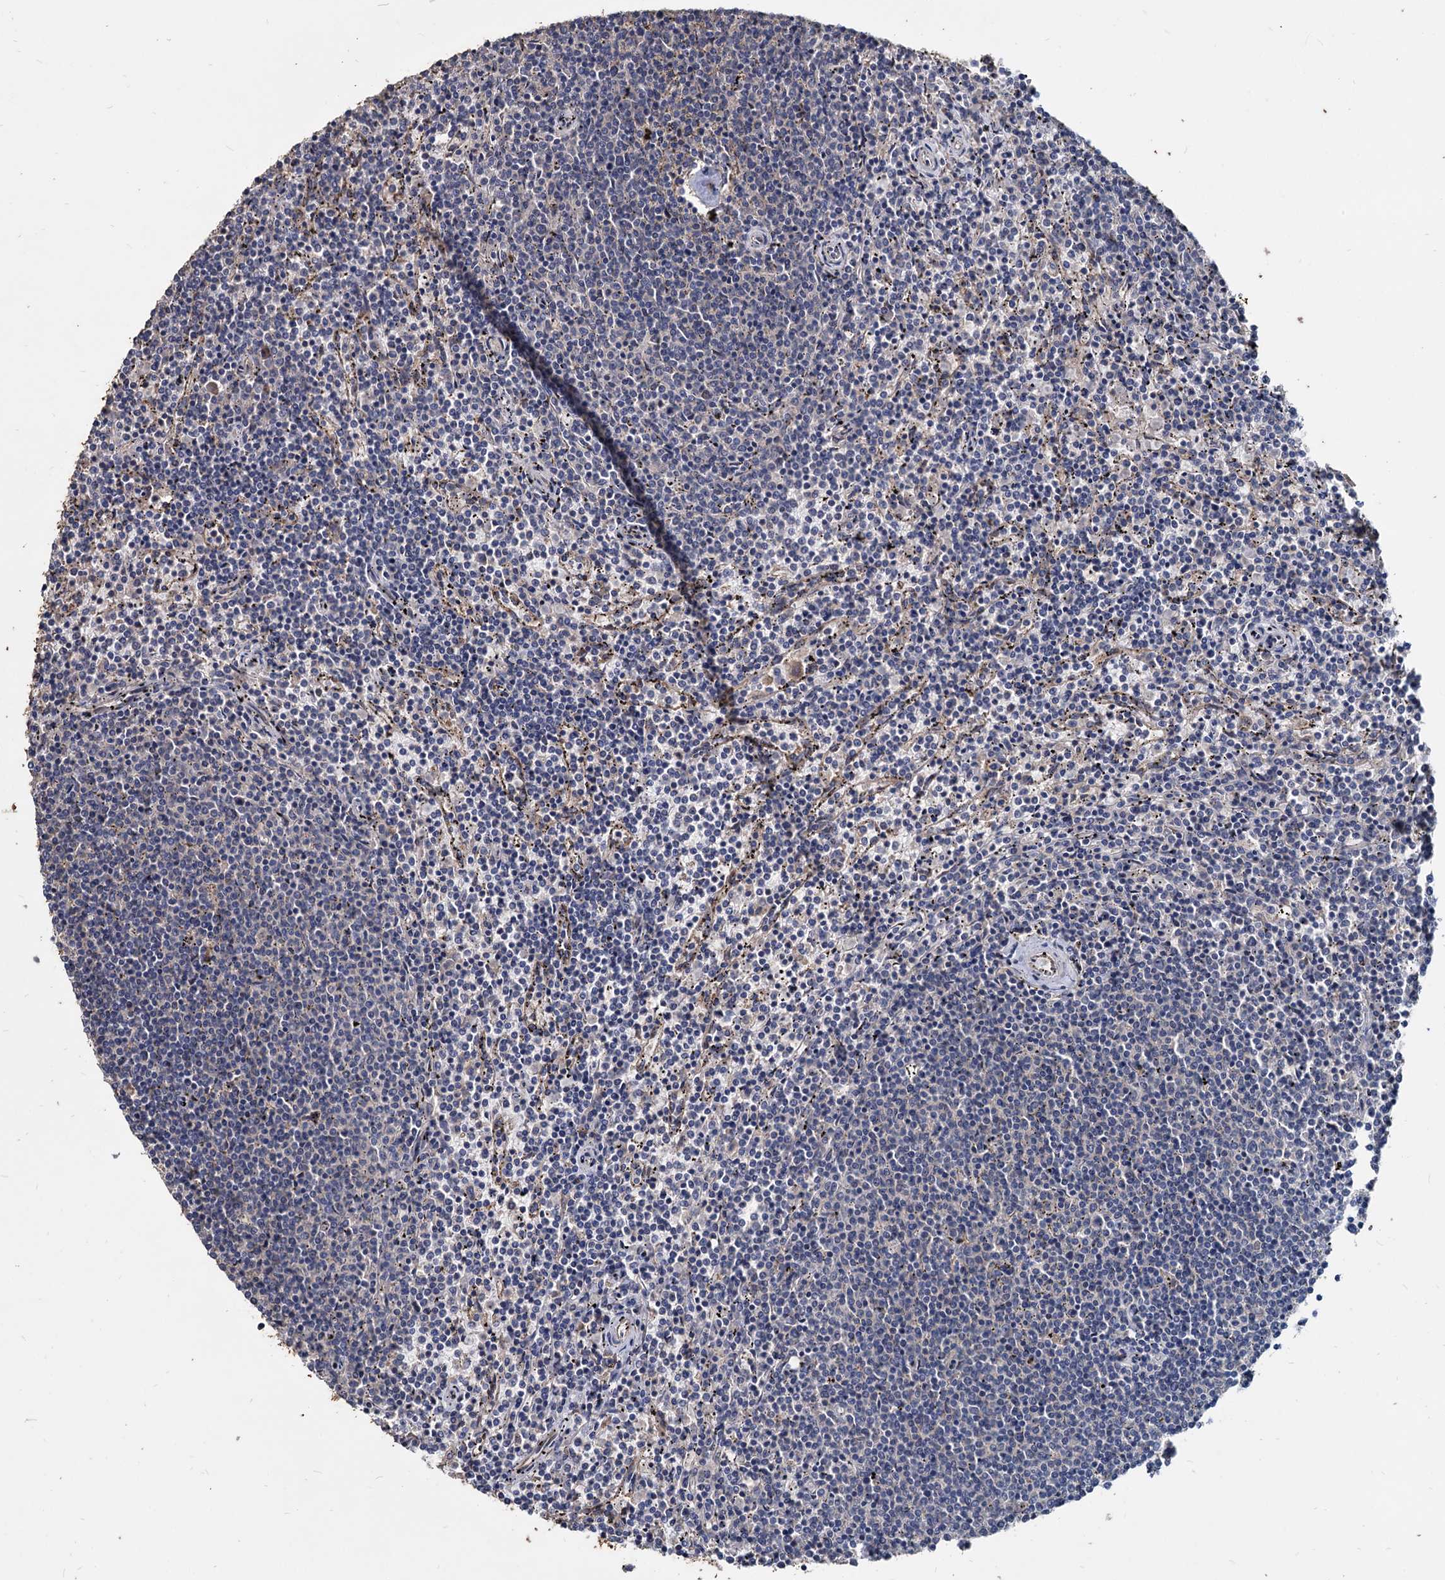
{"staining": {"intensity": "negative", "quantity": "none", "location": "none"}, "tissue": "lymphoma", "cell_type": "Tumor cells", "image_type": "cancer", "snomed": [{"axis": "morphology", "description": "Malignant lymphoma, non-Hodgkin's type, Low grade"}, {"axis": "topography", "description": "Spleen"}], "caption": "Tumor cells are negative for protein expression in human lymphoma.", "gene": "DEPDC4", "patient": {"sex": "female", "age": 50}}